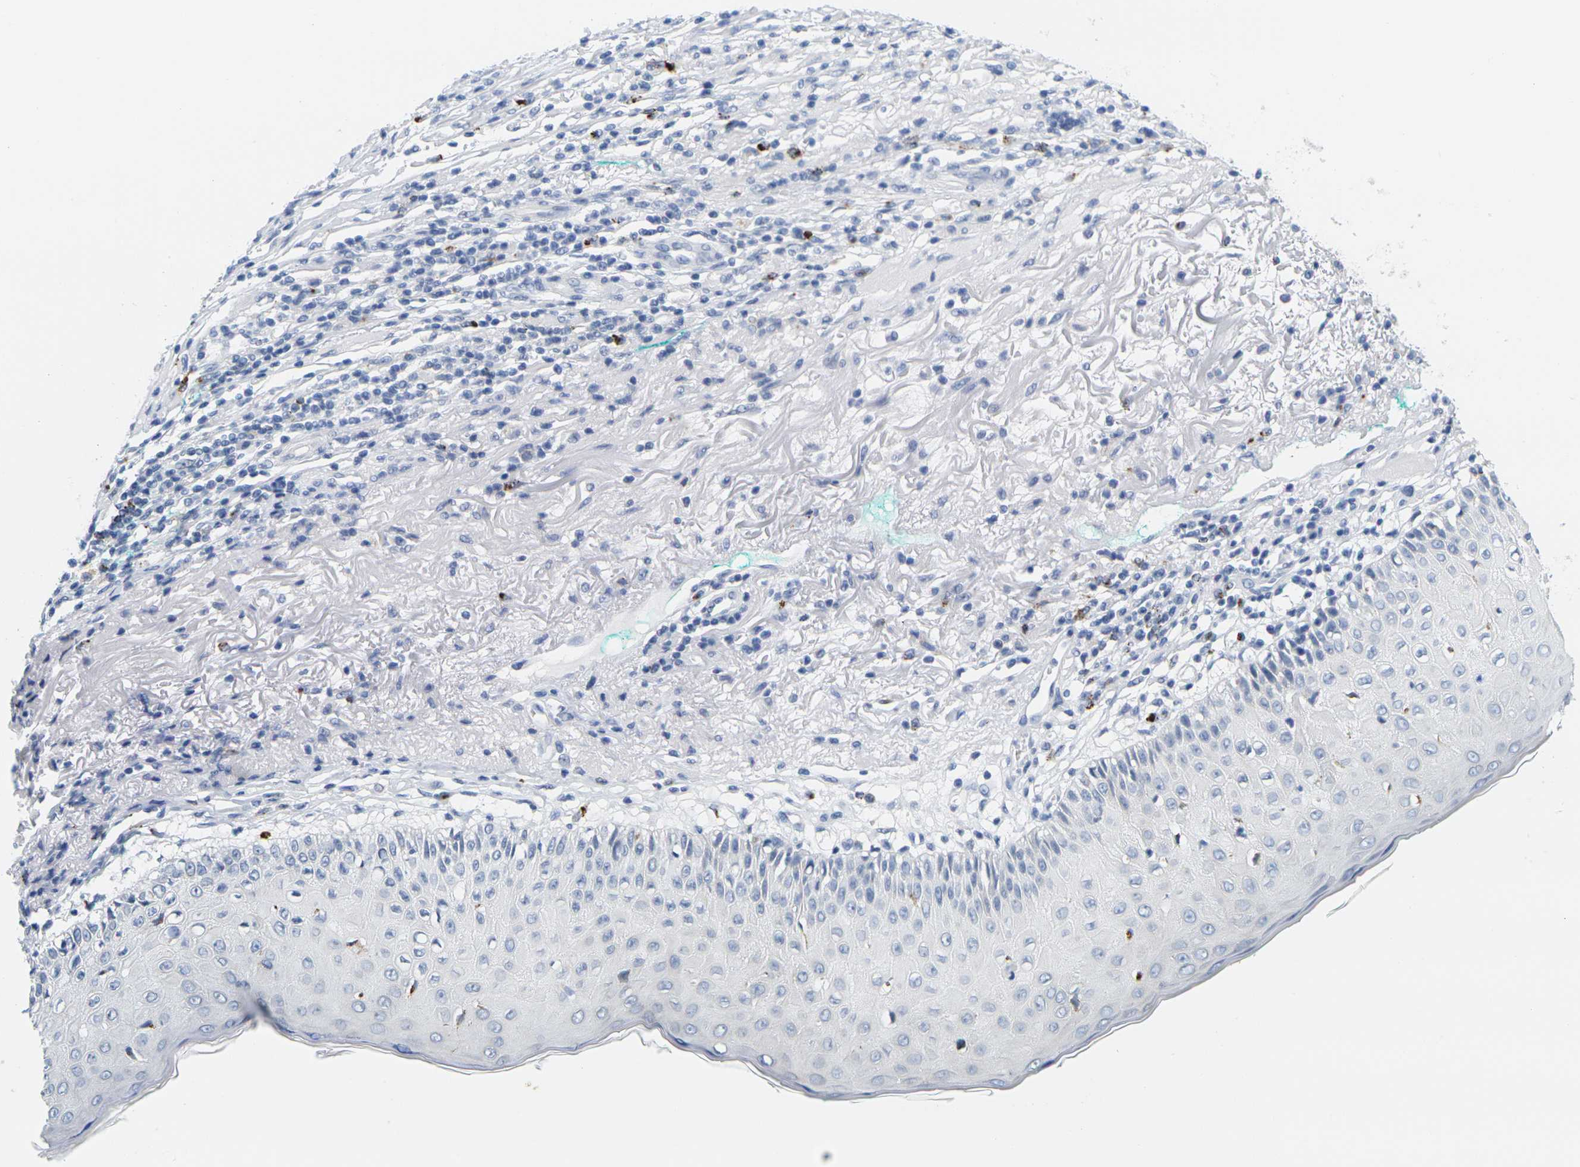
{"staining": {"intensity": "negative", "quantity": "none", "location": "none"}, "tissue": "melanoma", "cell_type": "Tumor cells", "image_type": "cancer", "snomed": [{"axis": "morphology", "description": "Necrosis, NOS"}, {"axis": "morphology", "description": "Malignant melanoma, NOS"}, {"axis": "topography", "description": "Skin"}], "caption": "Protein analysis of malignant melanoma displays no significant positivity in tumor cells. (Brightfield microscopy of DAB (3,3'-diaminobenzidine) IHC at high magnification).", "gene": "HLA-DOB", "patient": {"sex": "female", "age": 87}}